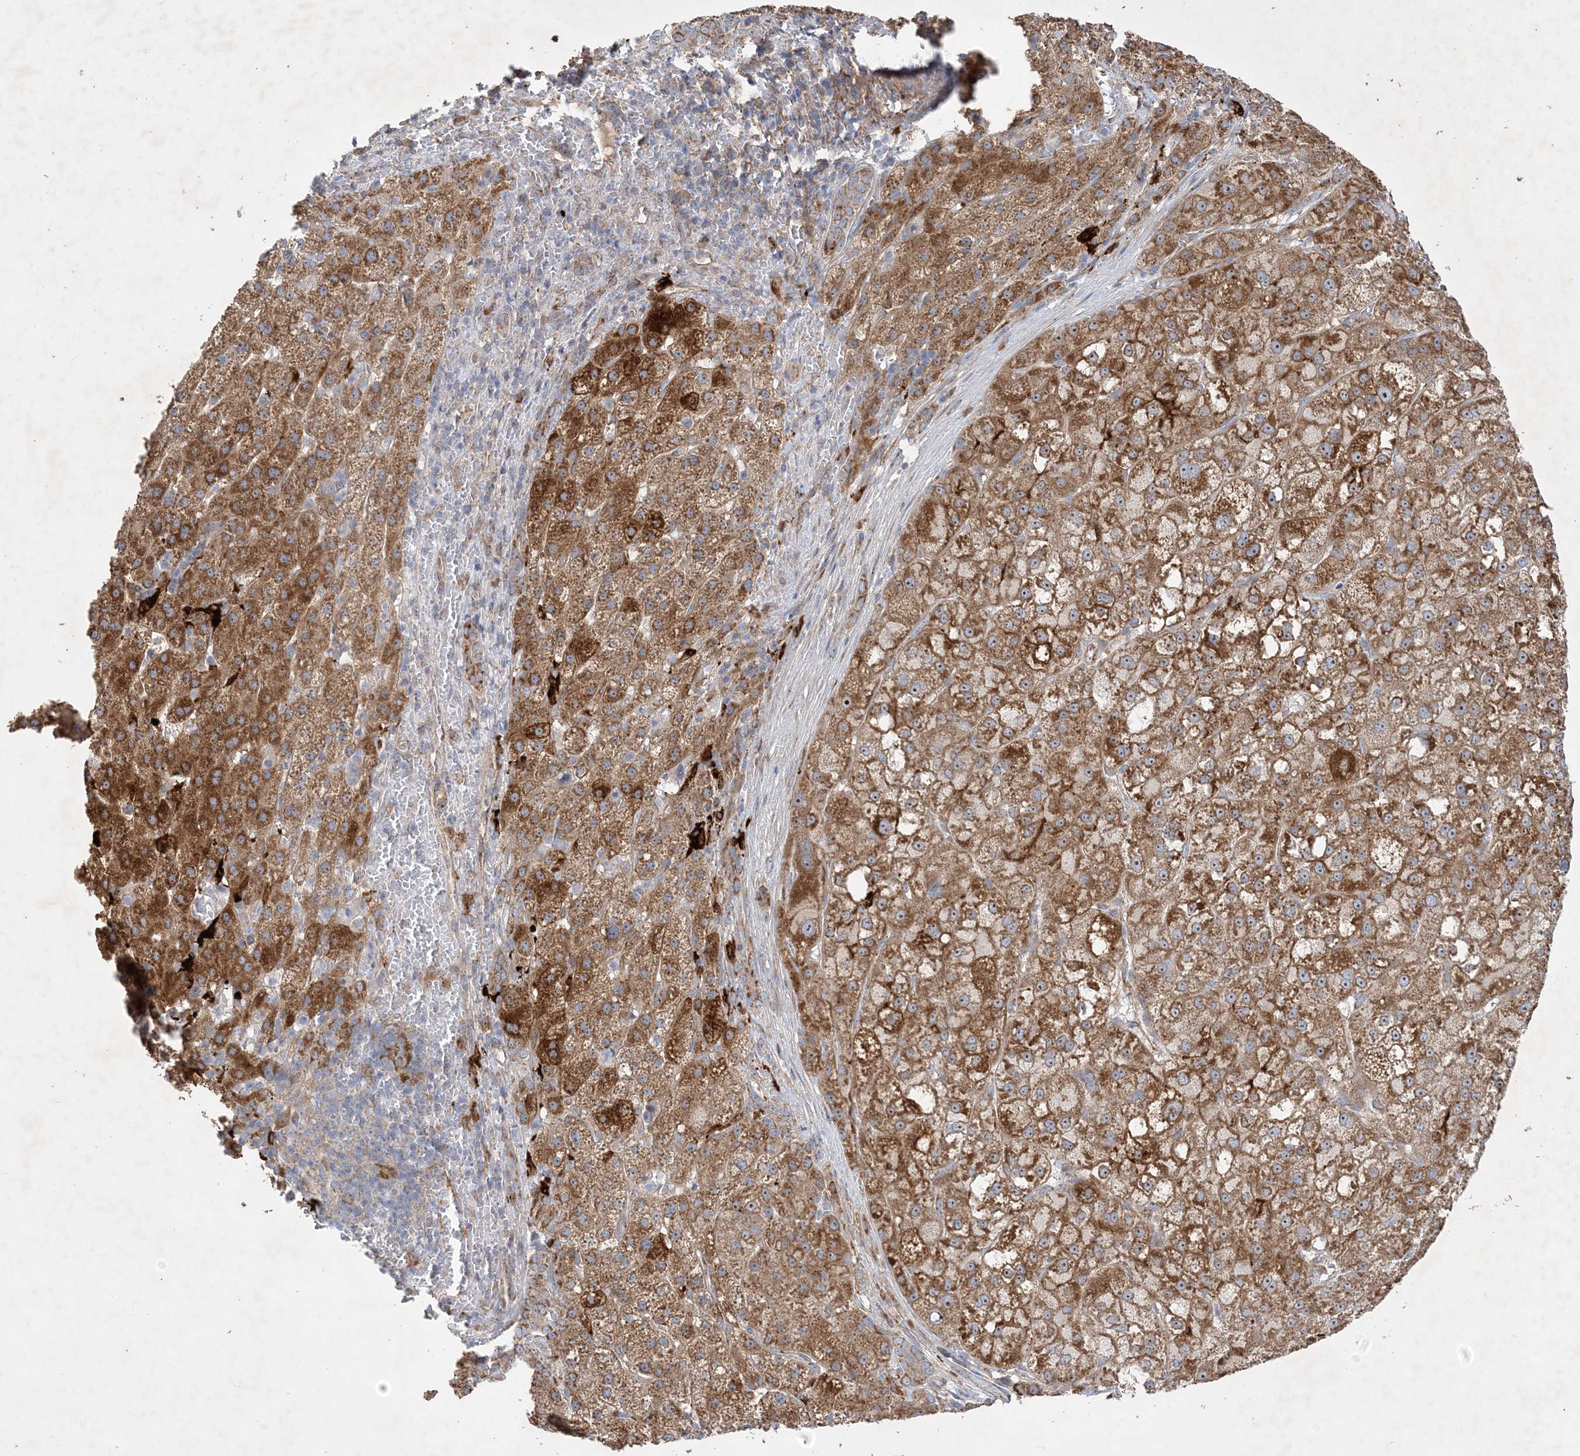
{"staining": {"intensity": "moderate", "quantity": ">75%", "location": "cytoplasmic/membranous,nuclear"}, "tissue": "liver cancer", "cell_type": "Tumor cells", "image_type": "cancer", "snomed": [{"axis": "morphology", "description": "Carcinoma, Hepatocellular, NOS"}, {"axis": "topography", "description": "Liver"}], "caption": "An immunohistochemistry photomicrograph of neoplastic tissue is shown. Protein staining in brown shows moderate cytoplasmic/membranous and nuclear positivity in liver cancer within tumor cells.", "gene": "FEZ2", "patient": {"sex": "male", "age": 57}}